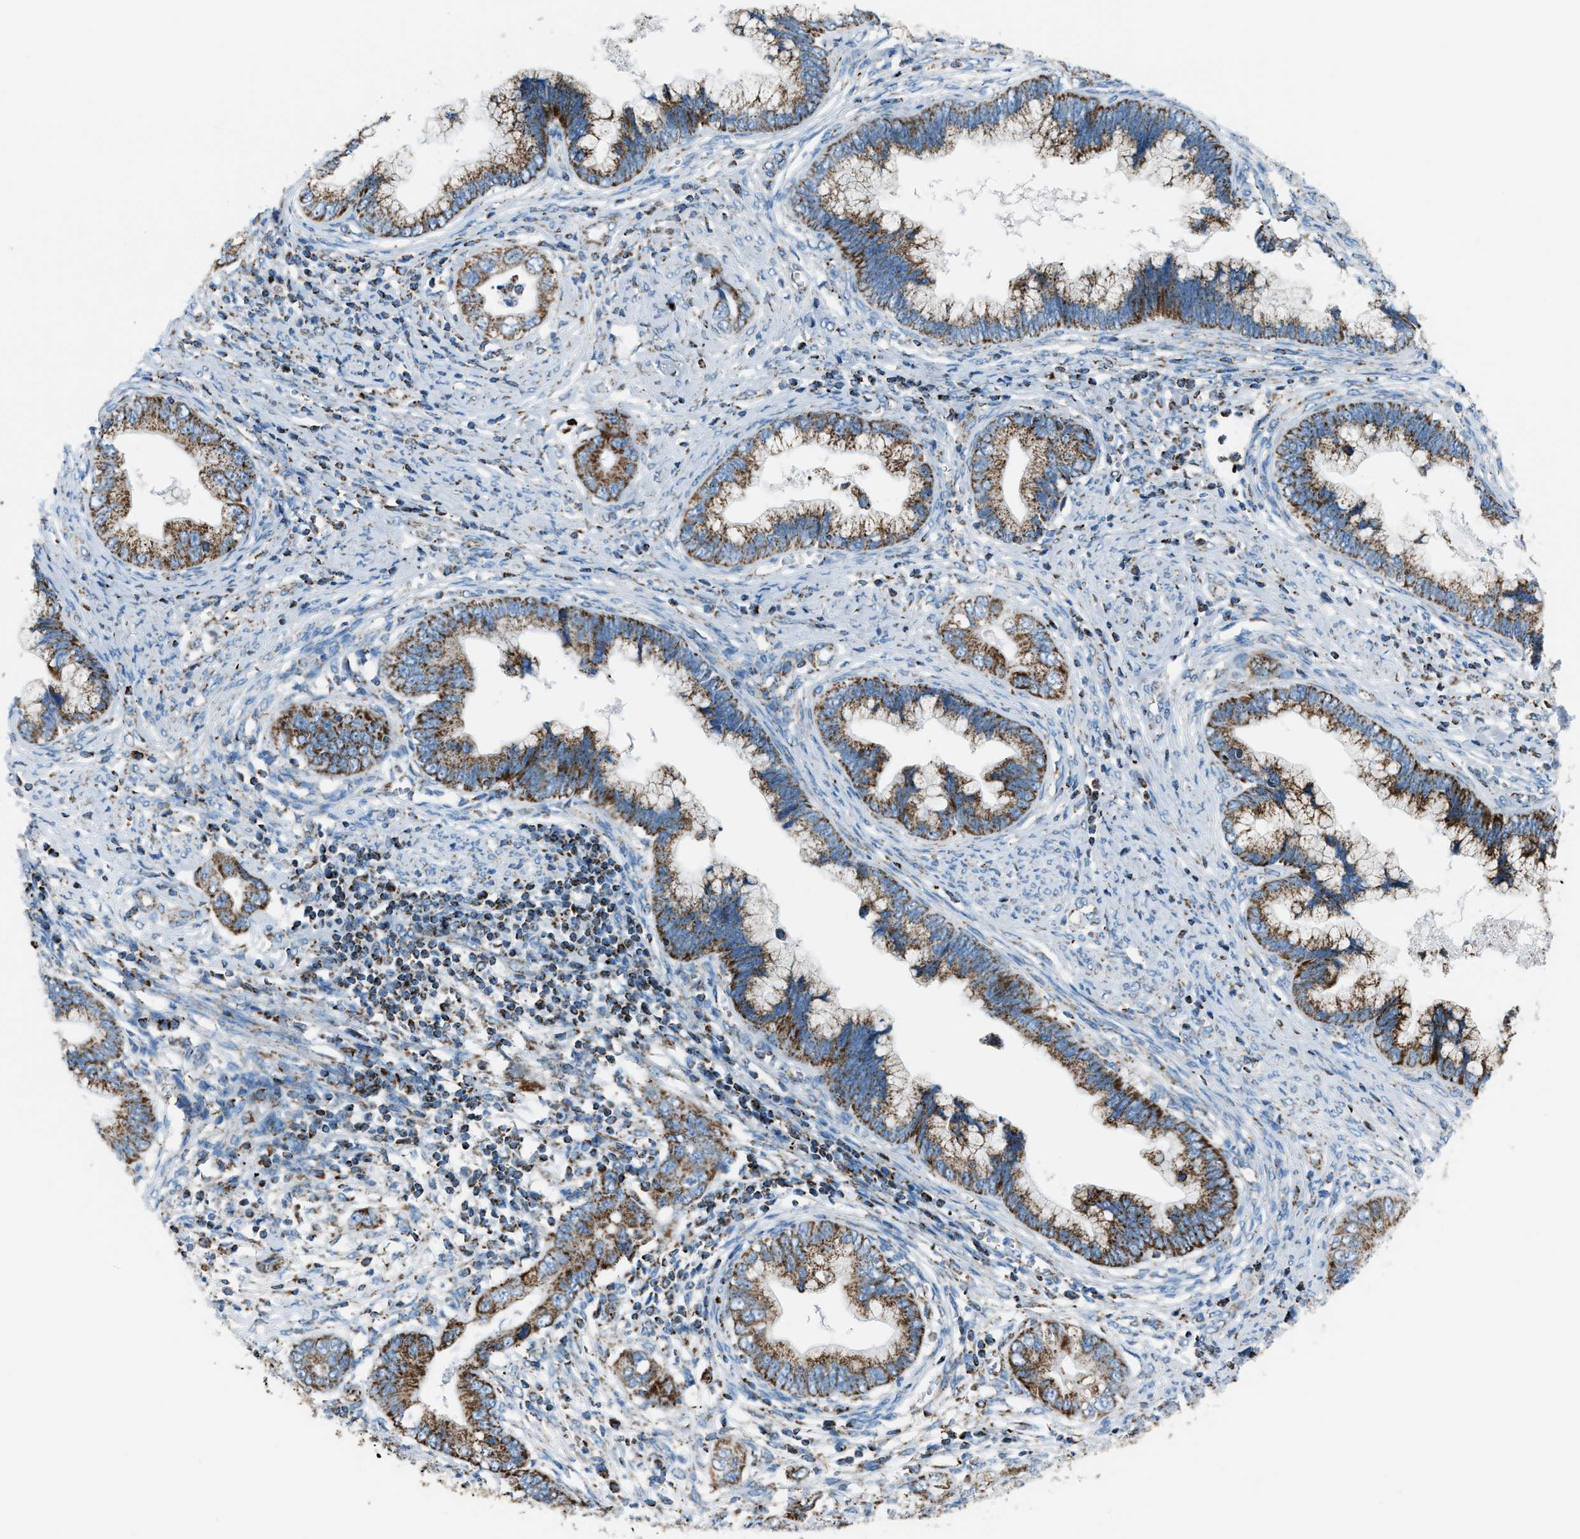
{"staining": {"intensity": "strong", "quantity": ">75%", "location": "cytoplasmic/membranous"}, "tissue": "cervical cancer", "cell_type": "Tumor cells", "image_type": "cancer", "snomed": [{"axis": "morphology", "description": "Adenocarcinoma, NOS"}, {"axis": "topography", "description": "Cervix"}], "caption": "Protein staining shows strong cytoplasmic/membranous staining in approximately >75% of tumor cells in adenocarcinoma (cervical).", "gene": "MDH2", "patient": {"sex": "female", "age": 44}}